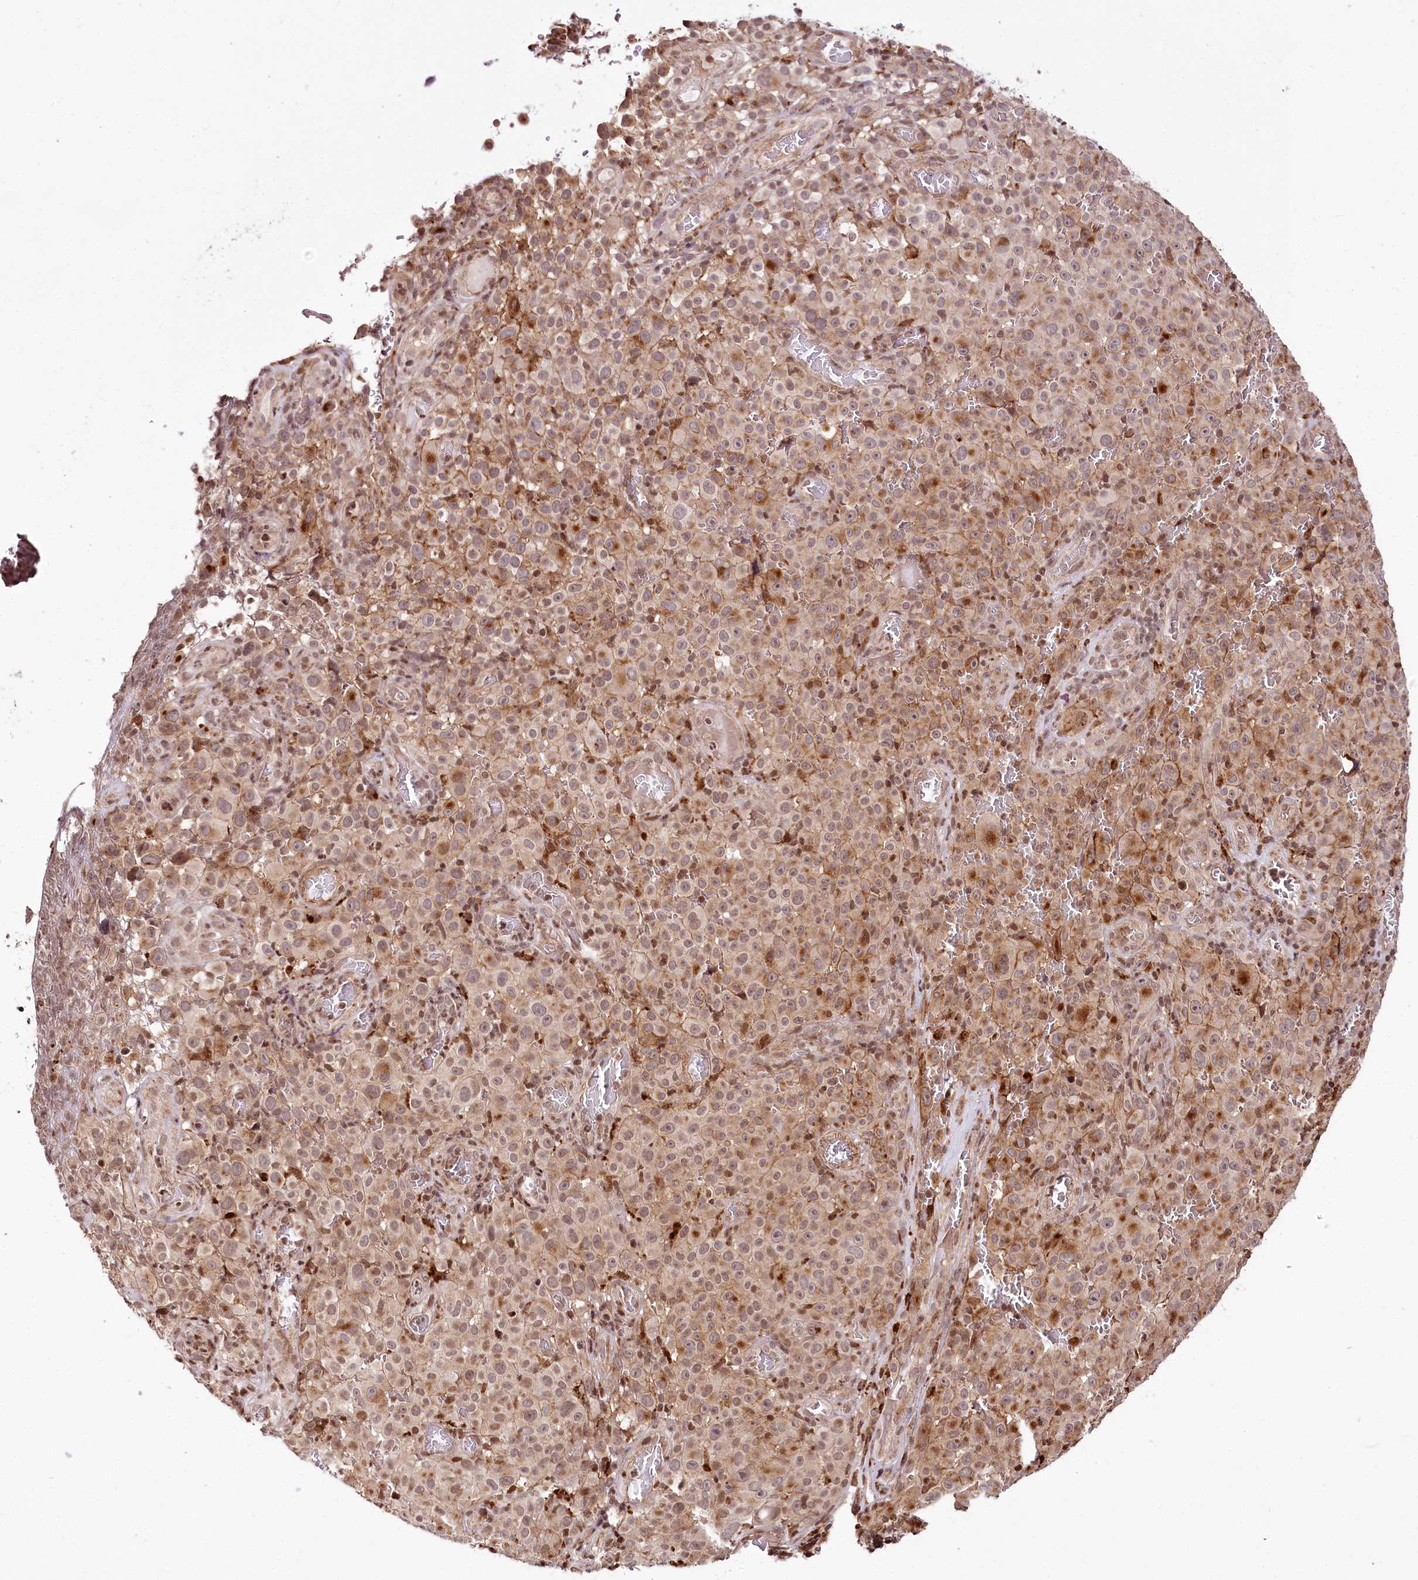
{"staining": {"intensity": "moderate", "quantity": "25%-75%", "location": "cytoplasmic/membranous,nuclear"}, "tissue": "melanoma", "cell_type": "Tumor cells", "image_type": "cancer", "snomed": [{"axis": "morphology", "description": "Malignant melanoma, NOS"}, {"axis": "topography", "description": "Skin"}], "caption": "Malignant melanoma tissue demonstrates moderate cytoplasmic/membranous and nuclear staining in approximately 25%-75% of tumor cells, visualized by immunohistochemistry. Ihc stains the protein of interest in brown and the nuclei are stained blue.", "gene": "HOXC8", "patient": {"sex": "female", "age": 82}}